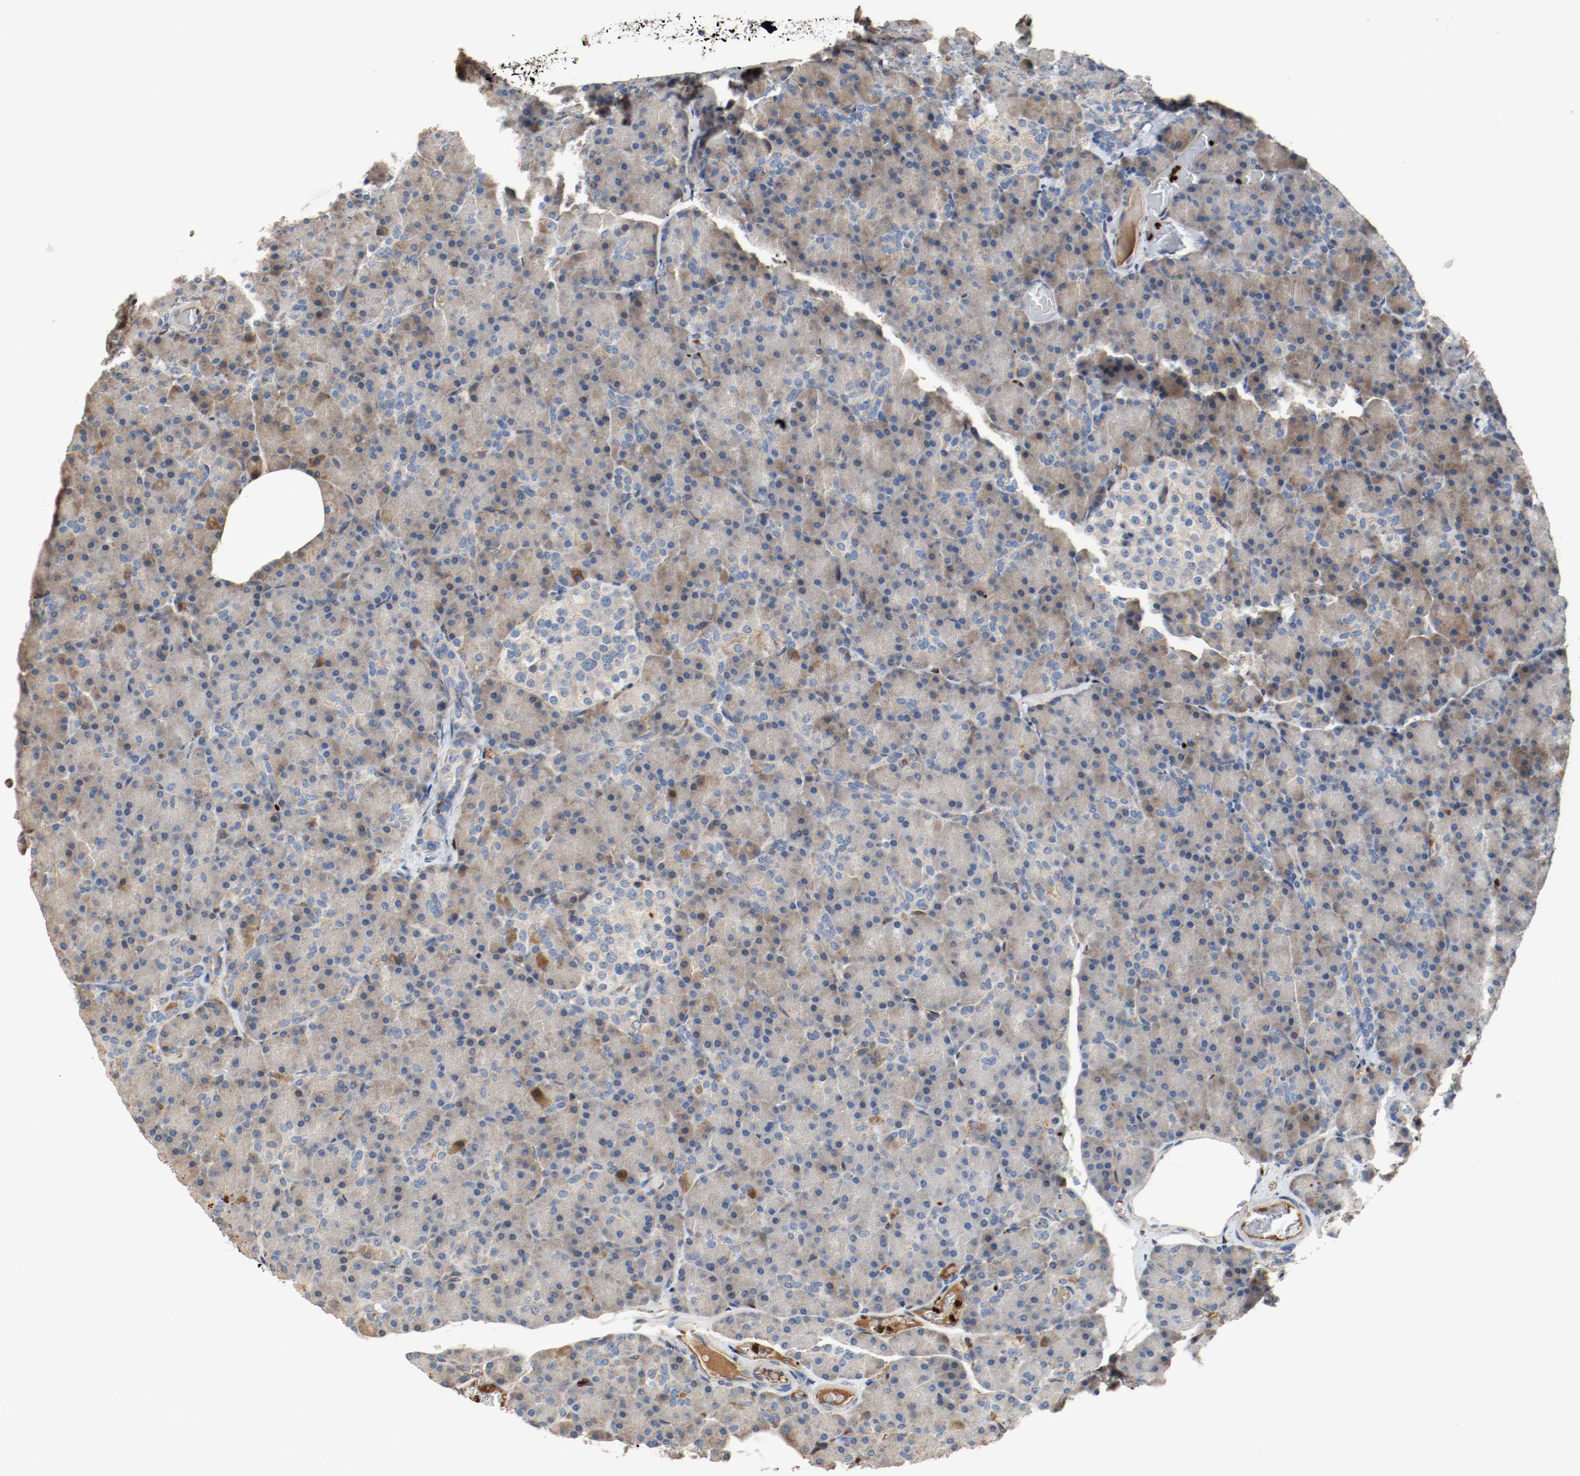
{"staining": {"intensity": "weak", "quantity": "25%-75%", "location": "cytoplasmic/membranous"}, "tissue": "pancreas", "cell_type": "Exocrine glandular cells", "image_type": "normal", "snomed": [{"axis": "morphology", "description": "Normal tissue, NOS"}, {"axis": "topography", "description": "Pancreas"}], "caption": "Human pancreas stained with a brown dye reveals weak cytoplasmic/membranous positive expression in about 25%-75% of exocrine glandular cells.", "gene": "BLK", "patient": {"sex": "female", "age": 43}}